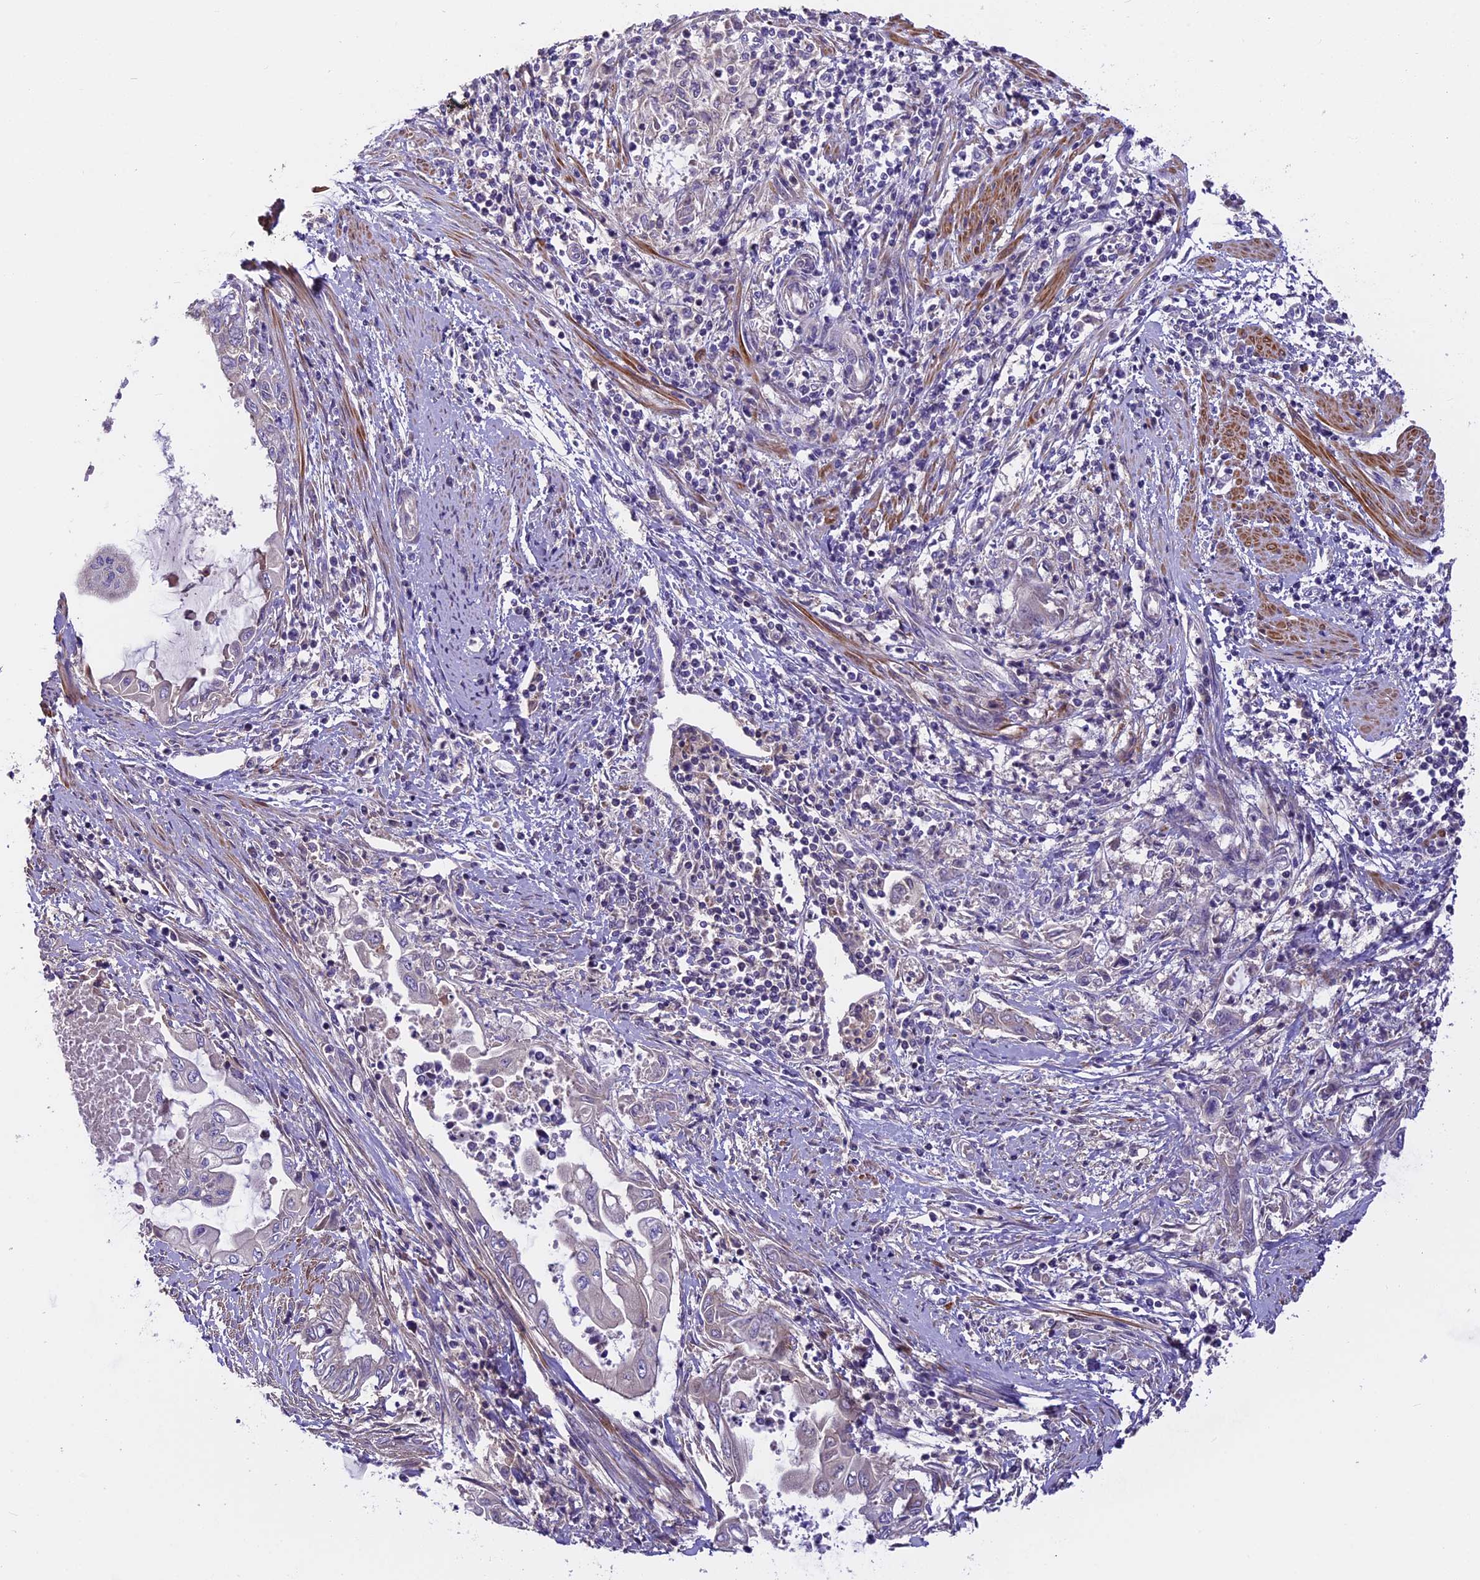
{"staining": {"intensity": "negative", "quantity": "none", "location": "none"}, "tissue": "endometrial cancer", "cell_type": "Tumor cells", "image_type": "cancer", "snomed": [{"axis": "morphology", "description": "Adenocarcinoma, NOS"}, {"axis": "topography", "description": "Uterus"}, {"axis": "topography", "description": "Endometrium"}], "caption": "Endometrial adenocarcinoma was stained to show a protein in brown. There is no significant expression in tumor cells.", "gene": "FAM98C", "patient": {"sex": "female", "age": 70}}